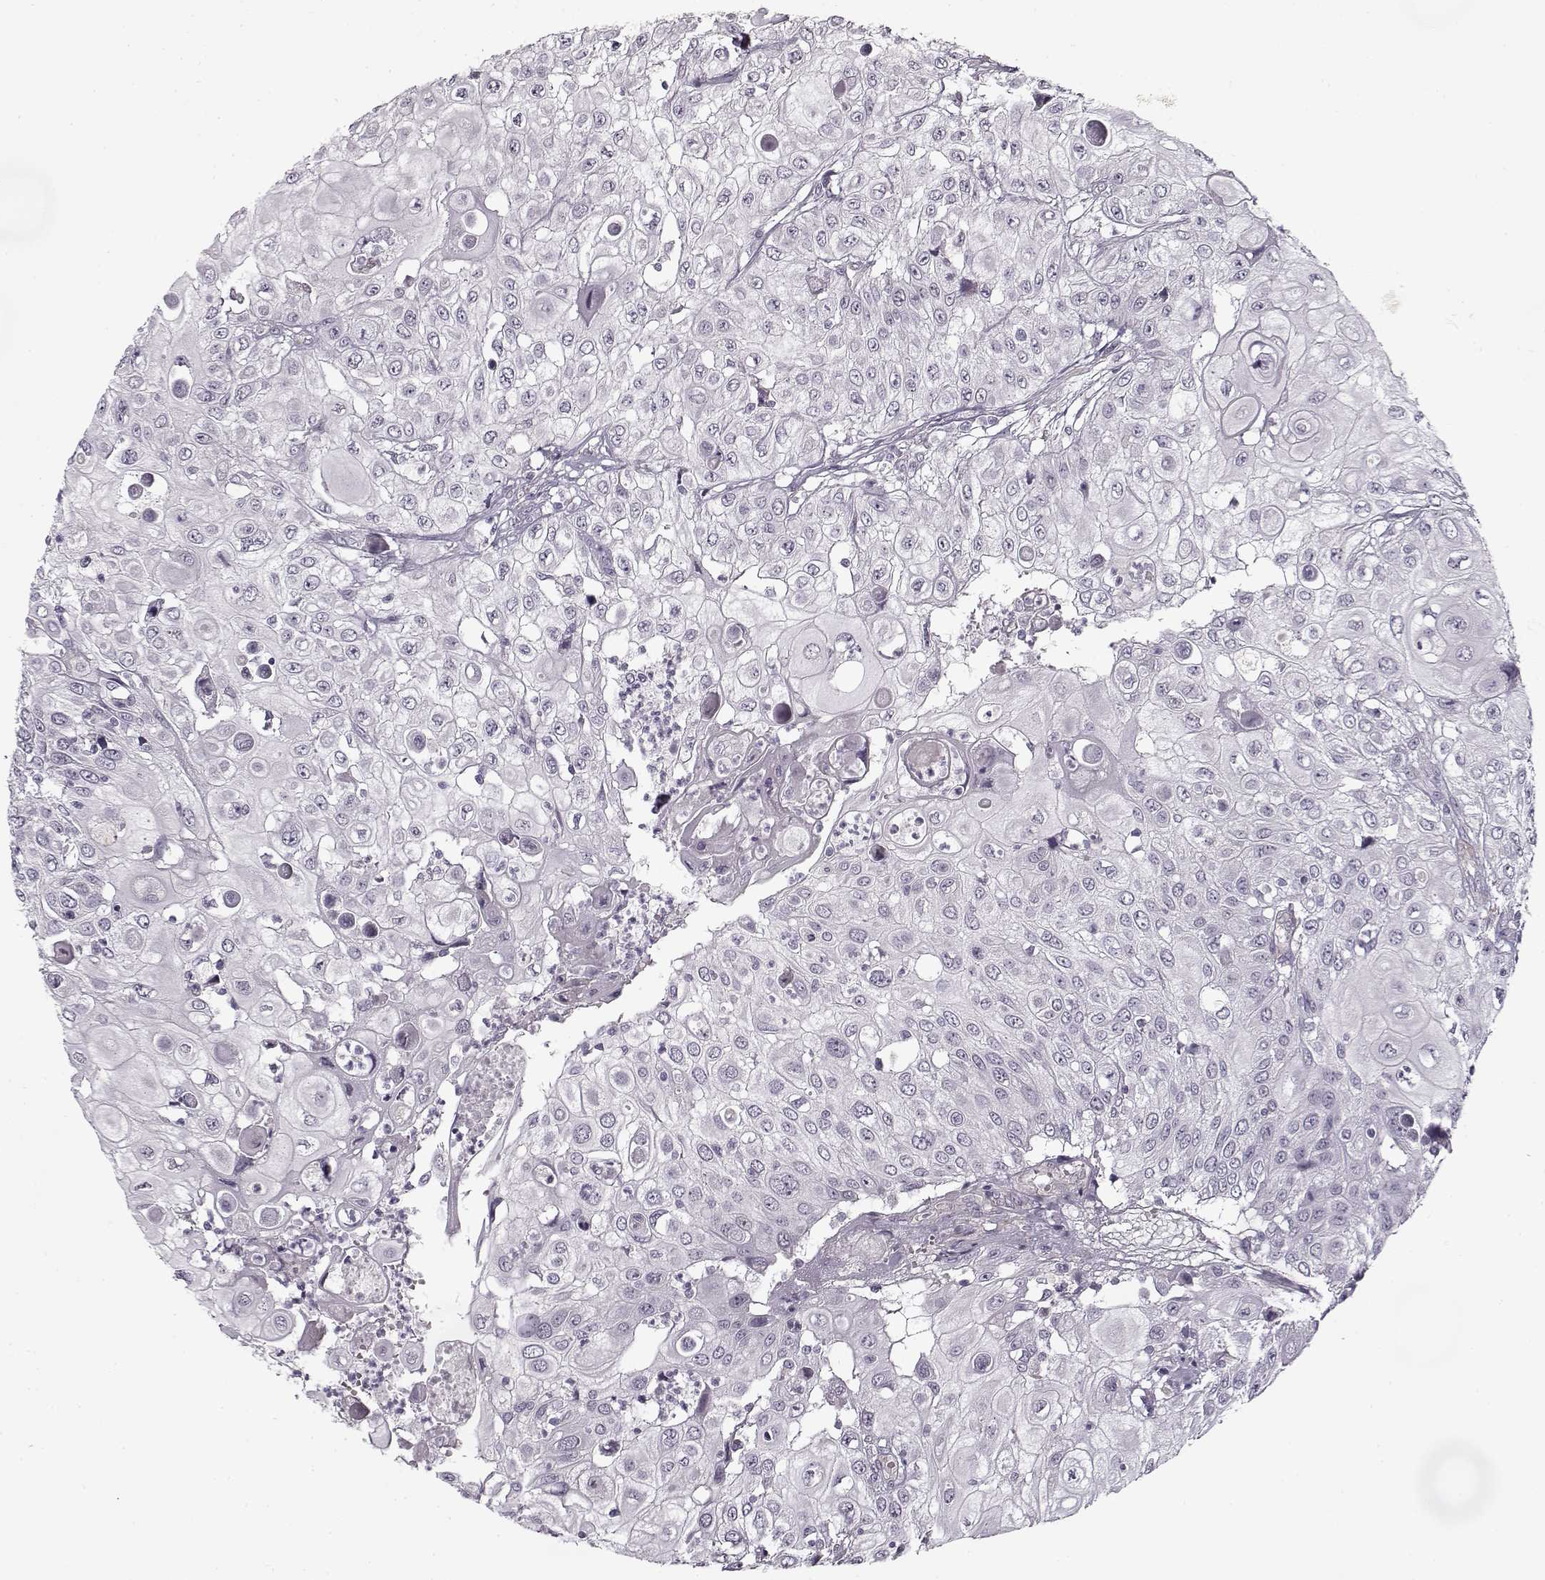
{"staining": {"intensity": "negative", "quantity": "none", "location": "none"}, "tissue": "urothelial cancer", "cell_type": "Tumor cells", "image_type": "cancer", "snomed": [{"axis": "morphology", "description": "Urothelial carcinoma, High grade"}, {"axis": "topography", "description": "Urinary bladder"}], "caption": "Urothelial cancer was stained to show a protein in brown. There is no significant positivity in tumor cells.", "gene": "LAMB2", "patient": {"sex": "female", "age": 79}}